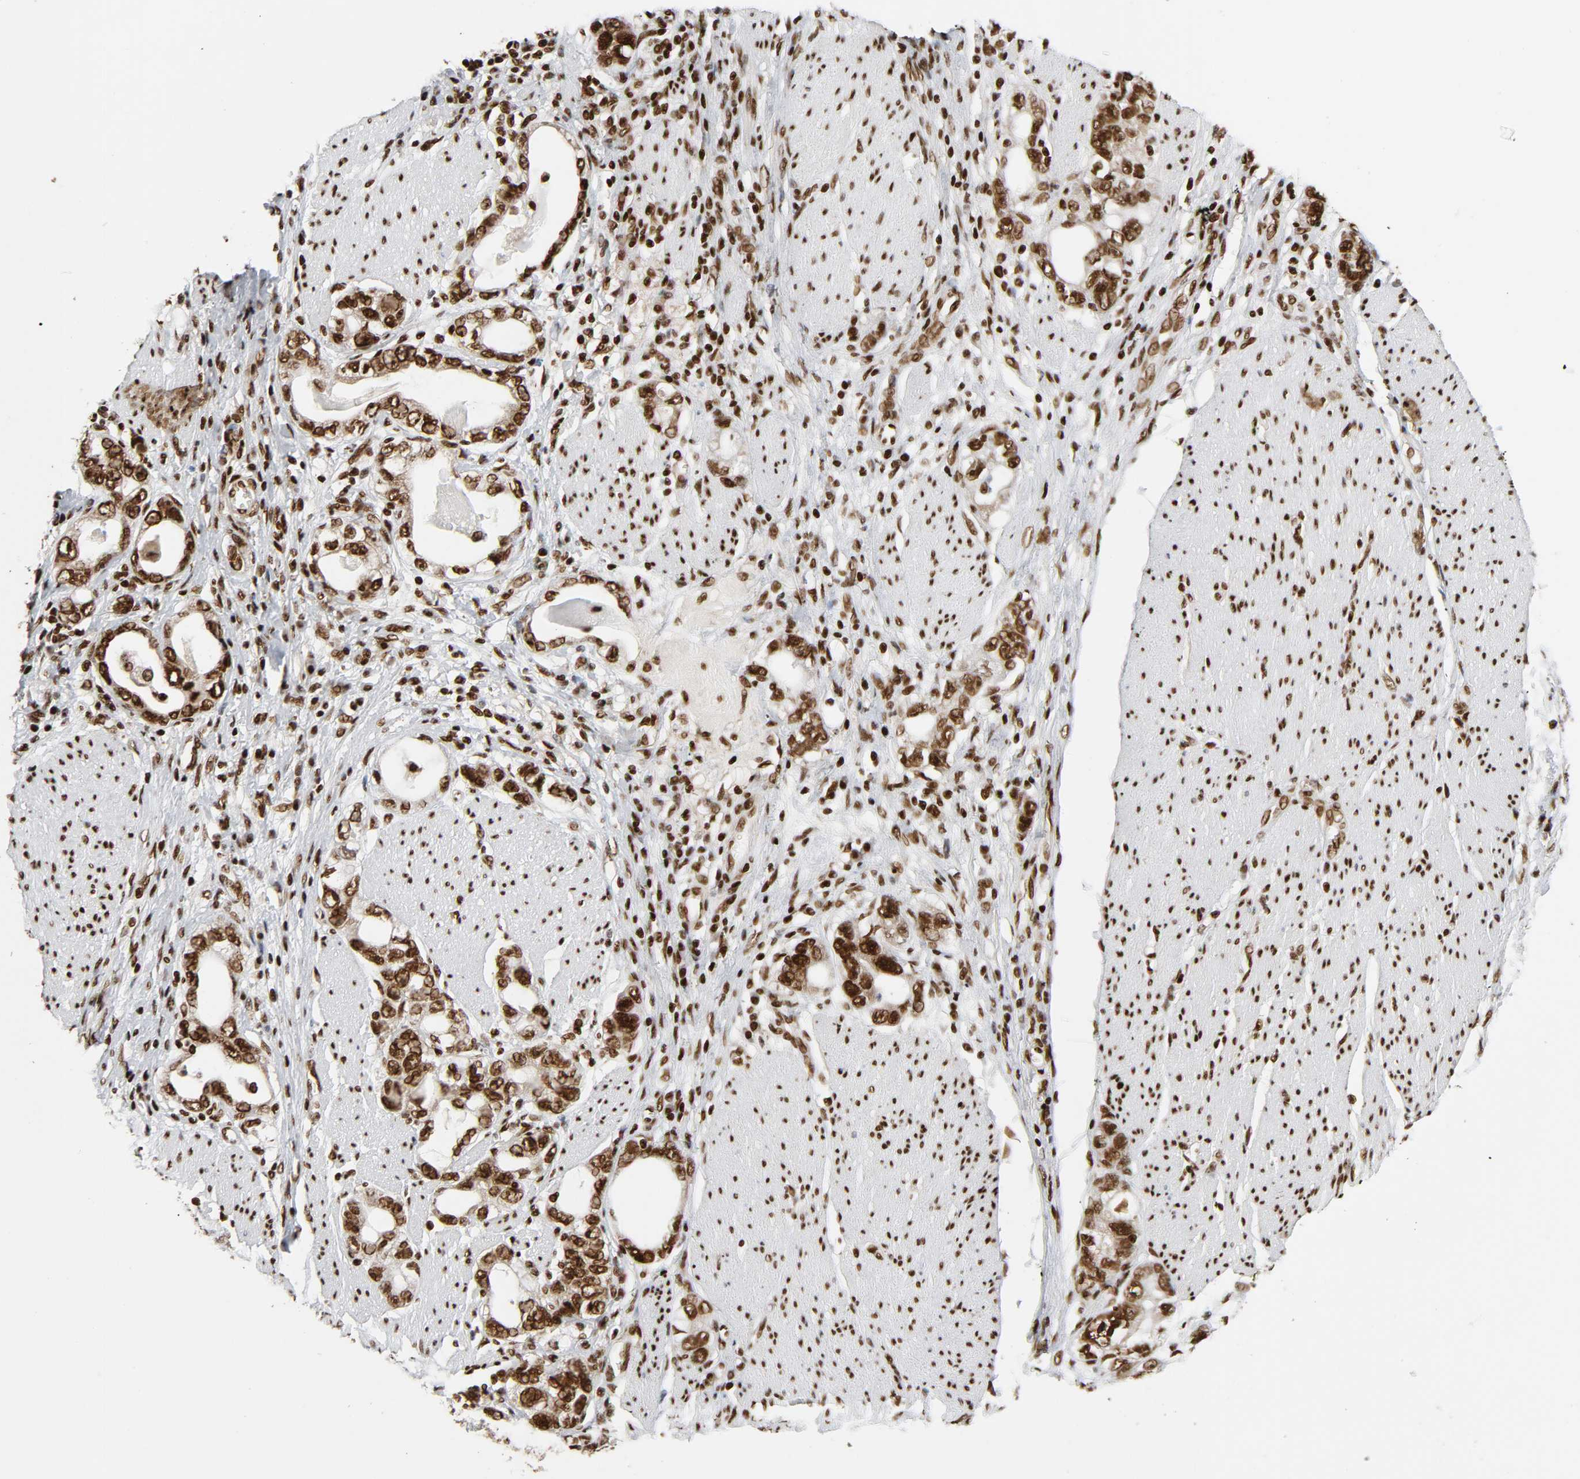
{"staining": {"intensity": "strong", "quantity": ">75%", "location": "nuclear"}, "tissue": "stomach cancer", "cell_type": "Tumor cells", "image_type": "cancer", "snomed": [{"axis": "morphology", "description": "Adenocarcinoma, NOS"}, {"axis": "topography", "description": "Stomach, lower"}], "caption": "Immunohistochemical staining of human stomach cancer demonstrates high levels of strong nuclear protein expression in approximately >75% of tumor cells.", "gene": "NFYB", "patient": {"sex": "female", "age": 93}}